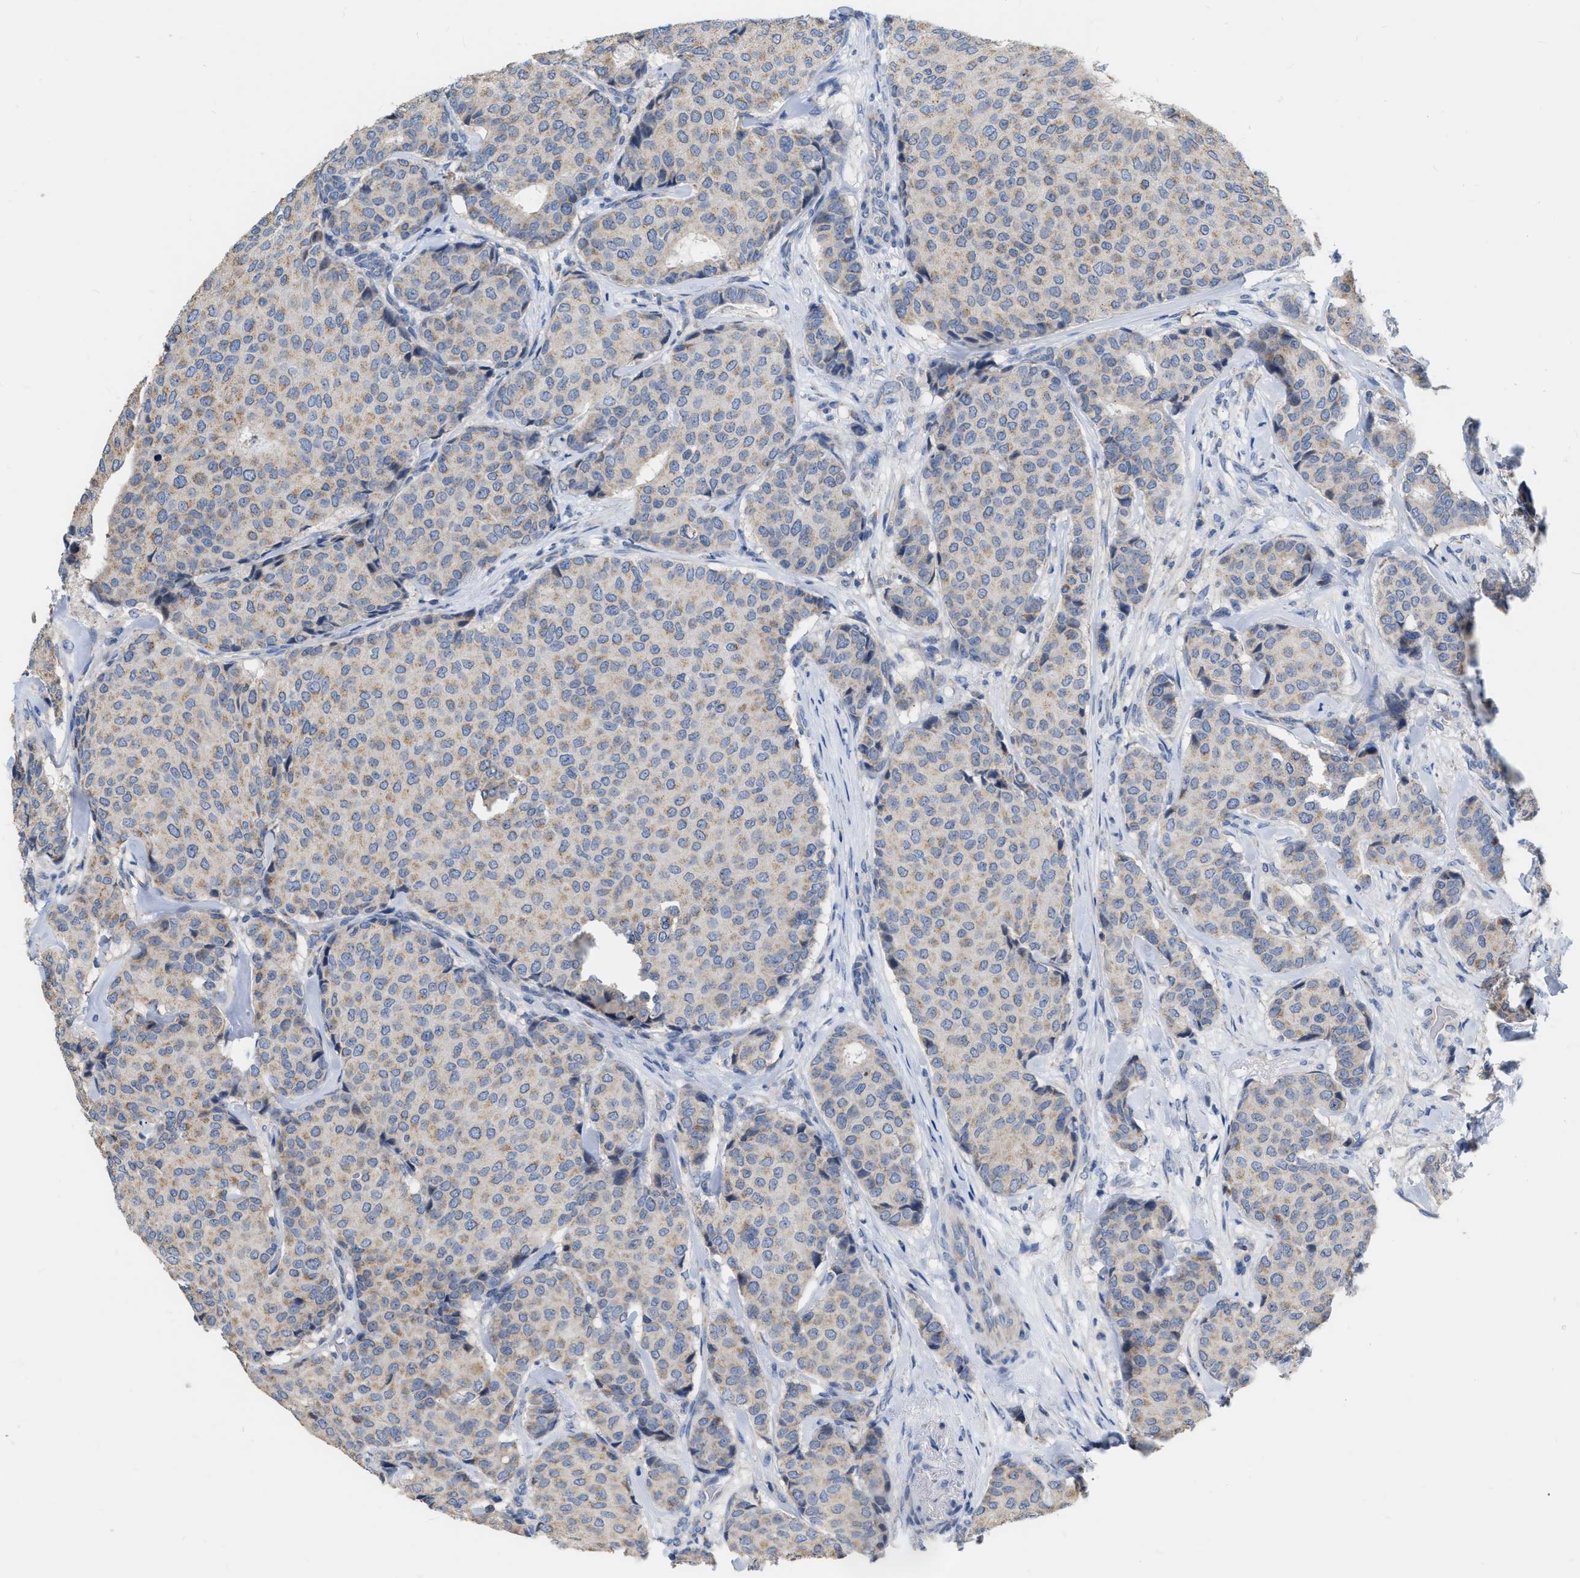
{"staining": {"intensity": "weak", "quantity": "25%-75%", "location": "cytoplasmic/membranous"}, "tissue": "breast cancer", "cell_type": "Tumor cells", "image_type": "cancer", "snomed": [{"axis": "morphology", "description": "Duct carcinoma"}, {"axis": "topography", "description": "Breast"}], "caption": "Immunohistochemical staining of human breast invasive ductal carcinoma demonstrates weak cytoplasmic/membranous protein staining in approximately 25%-75% of tumor cells.", "gene": "DDX56", "patient": {"sex": "female", "age": 75}}